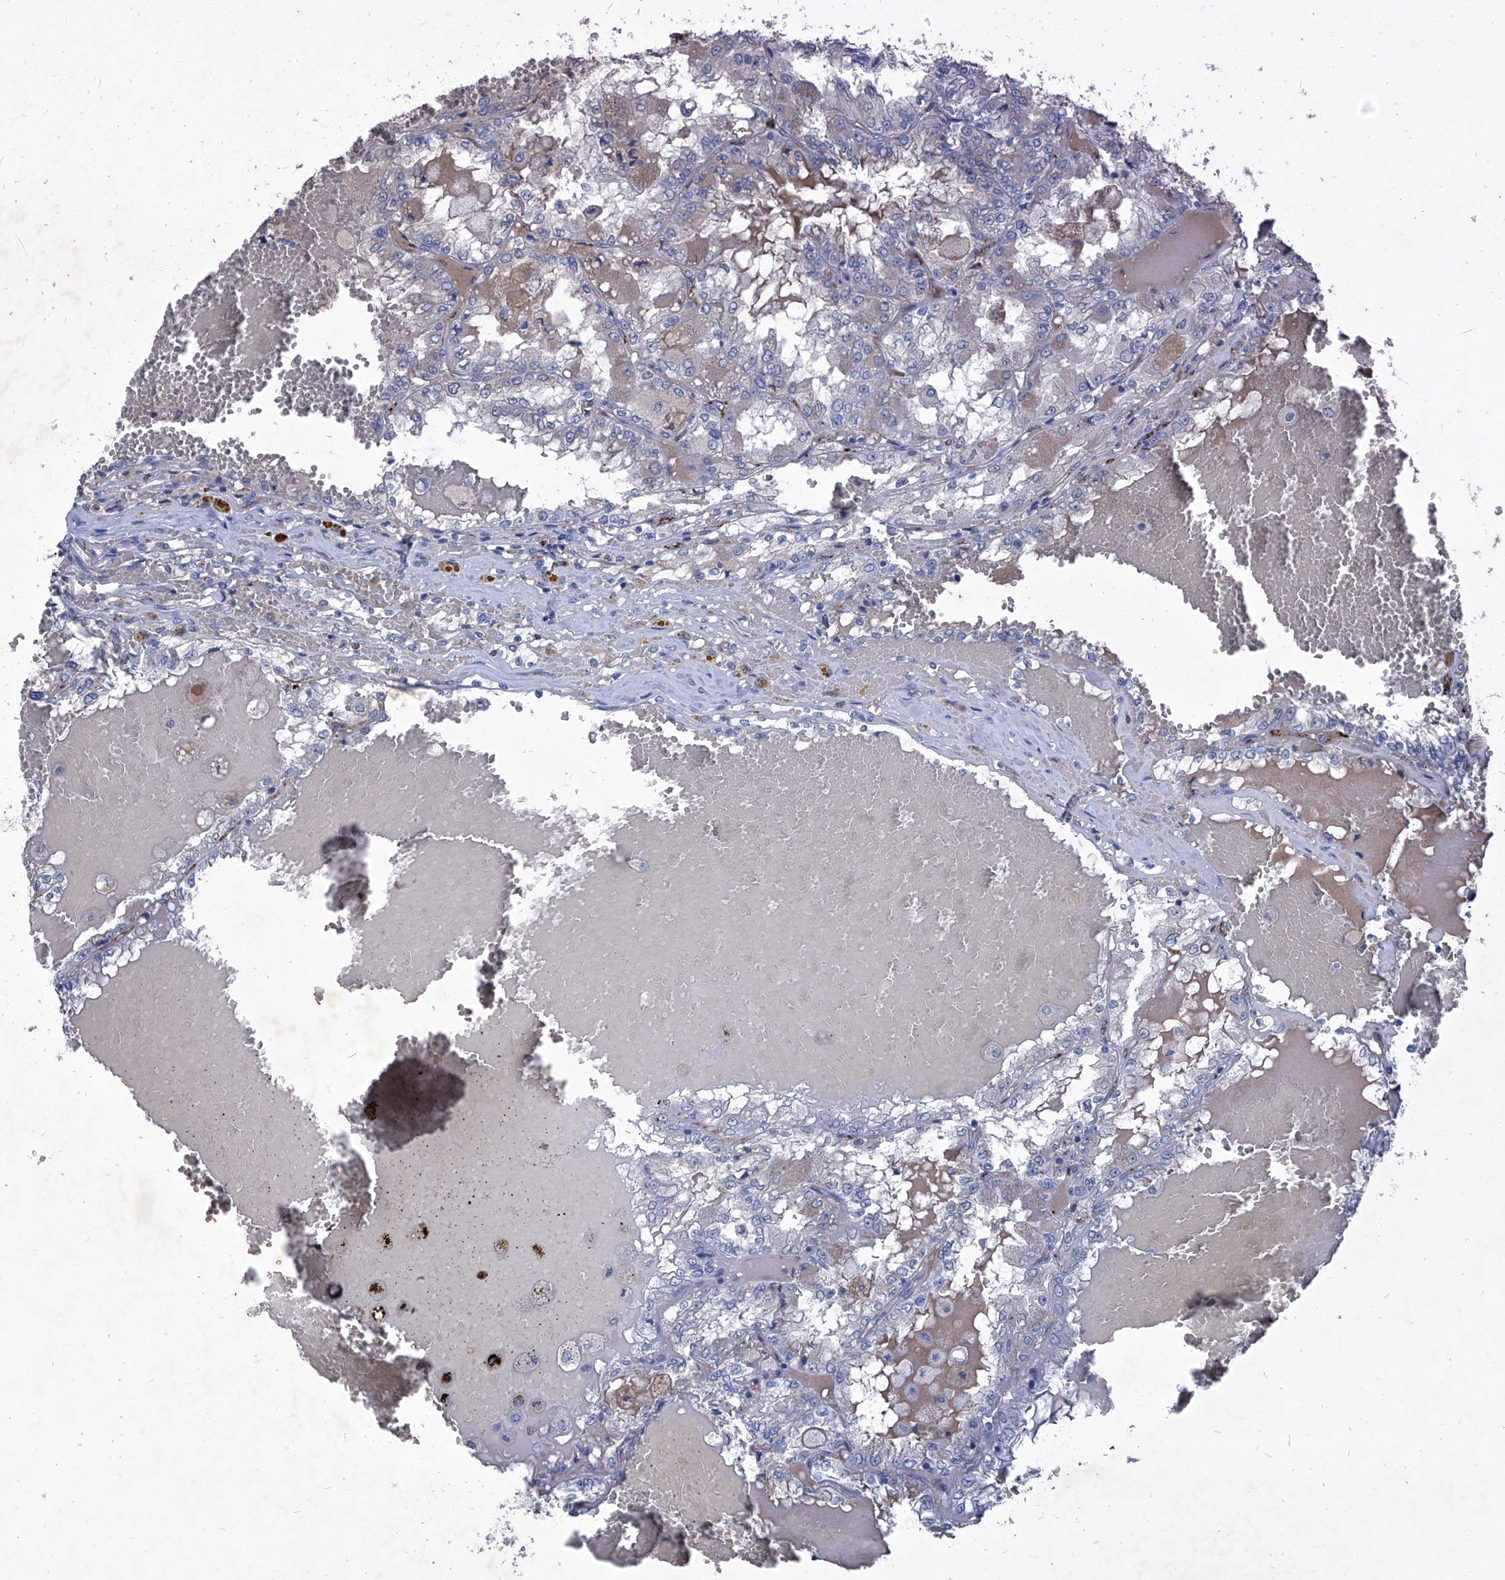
{"staining": {"intensity": "negative", "quantity": "none", "location": "none"}, "tissue": "renal cancer", "cell_type": "Tumor cells", "image_type": "cancer", "snomed": [{"axis": "morphology", "description": "Adenocarcinoma, NOS"}, {"axis": "topography", "description": "Kidney"}], "caption": "IHC of renal cancer exhibits no staining in tumor cells.", "gene": "MTARC1", "patient": {"sex": "female", "age": 56}}